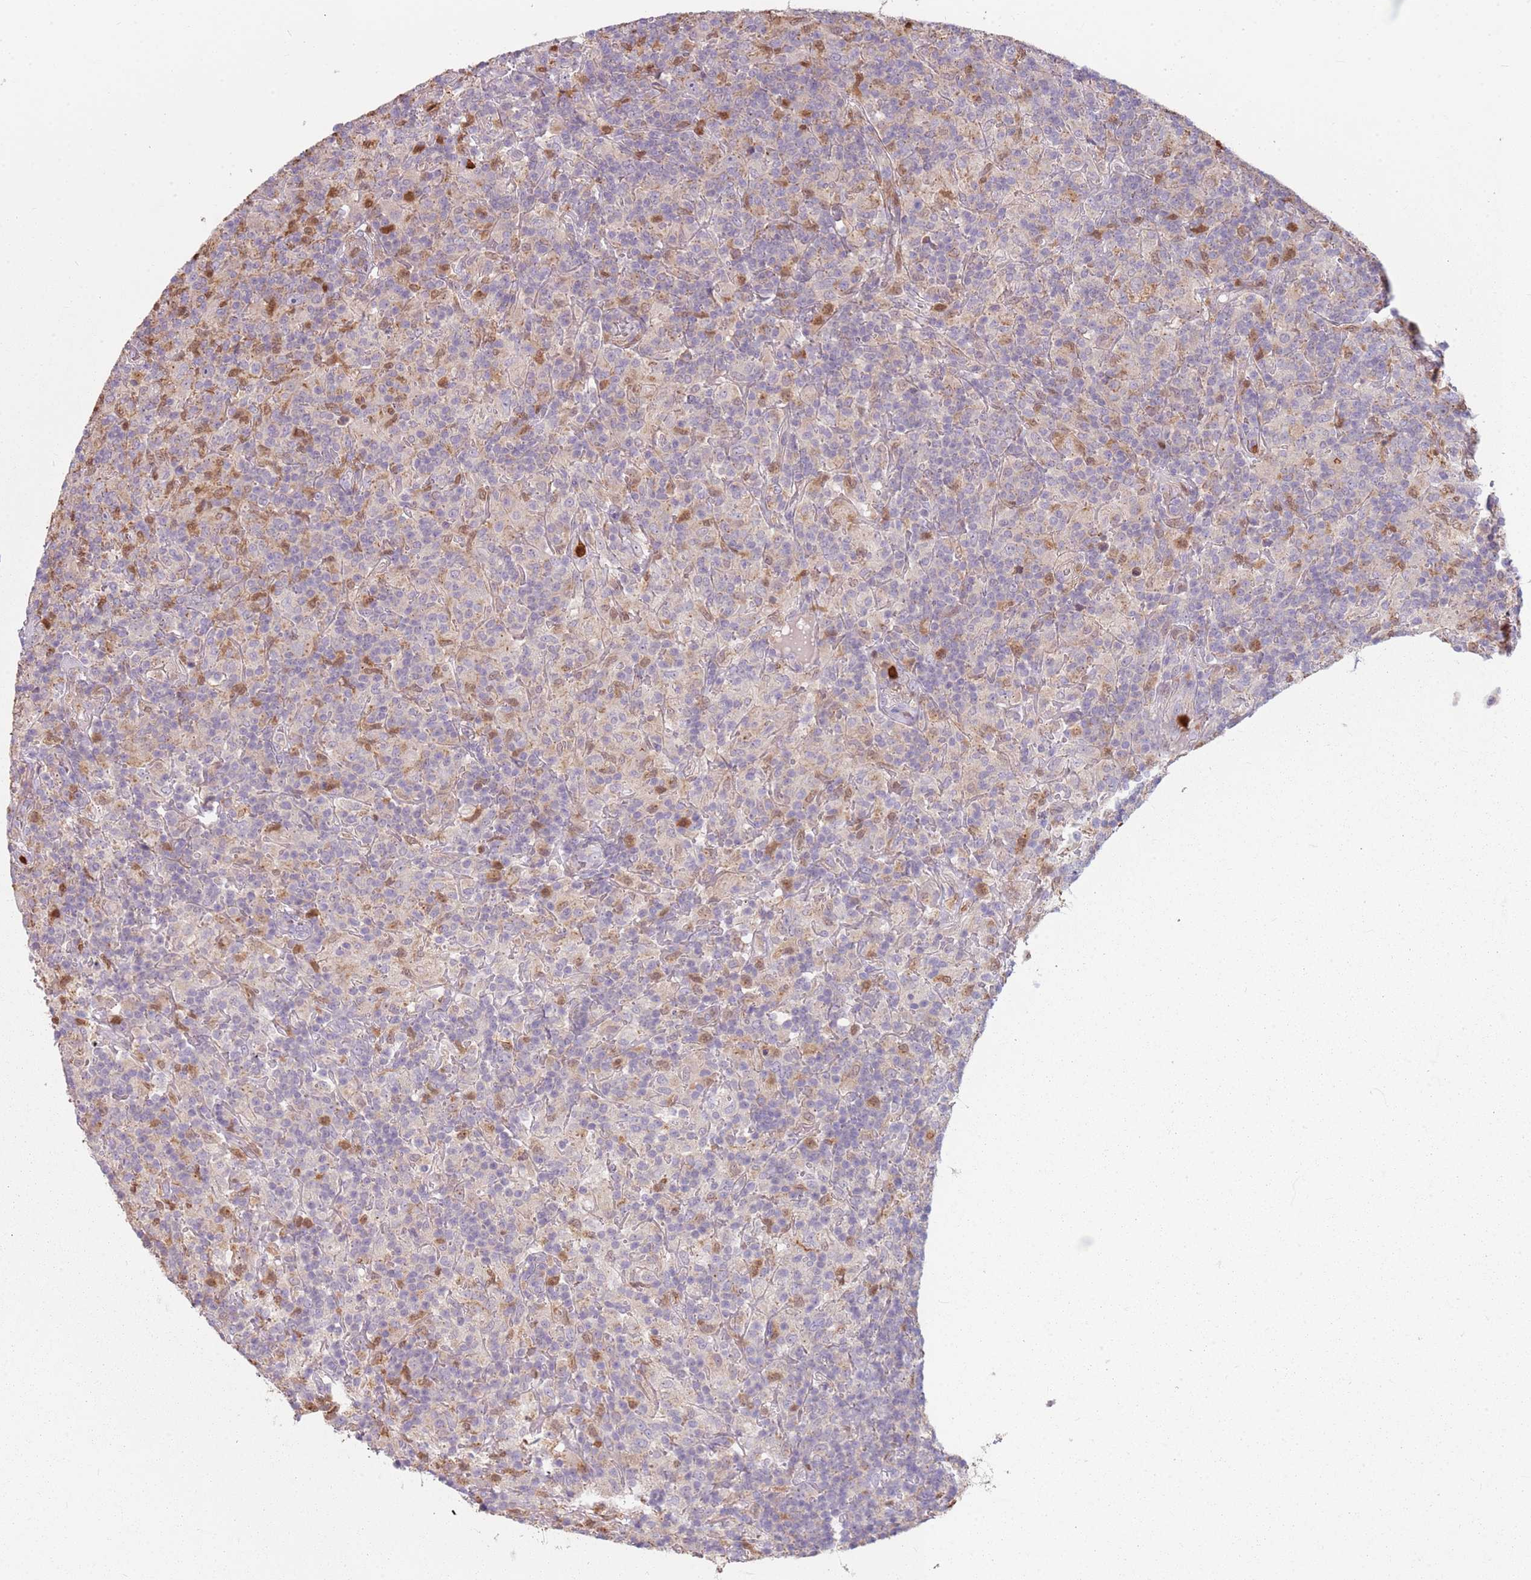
{"staining": {"intensity": "negative", "quantity": "none", "location": "none"}, "tissue": "lymphoma", "cell_type": "Tumor cells", "image_type": "cancer", "snomed": [{"axis": "morphology", "description": "Hodgkin's disease, NOS"}, {"axis": "topography", "description": "Lymph node"}], "caption": "Photomicrograph shows no protein positivity in tumor cells of Hodgkin's disease tissue.", "gene": "SPAG4", "patient": {"sex": "male", "age": 70}}